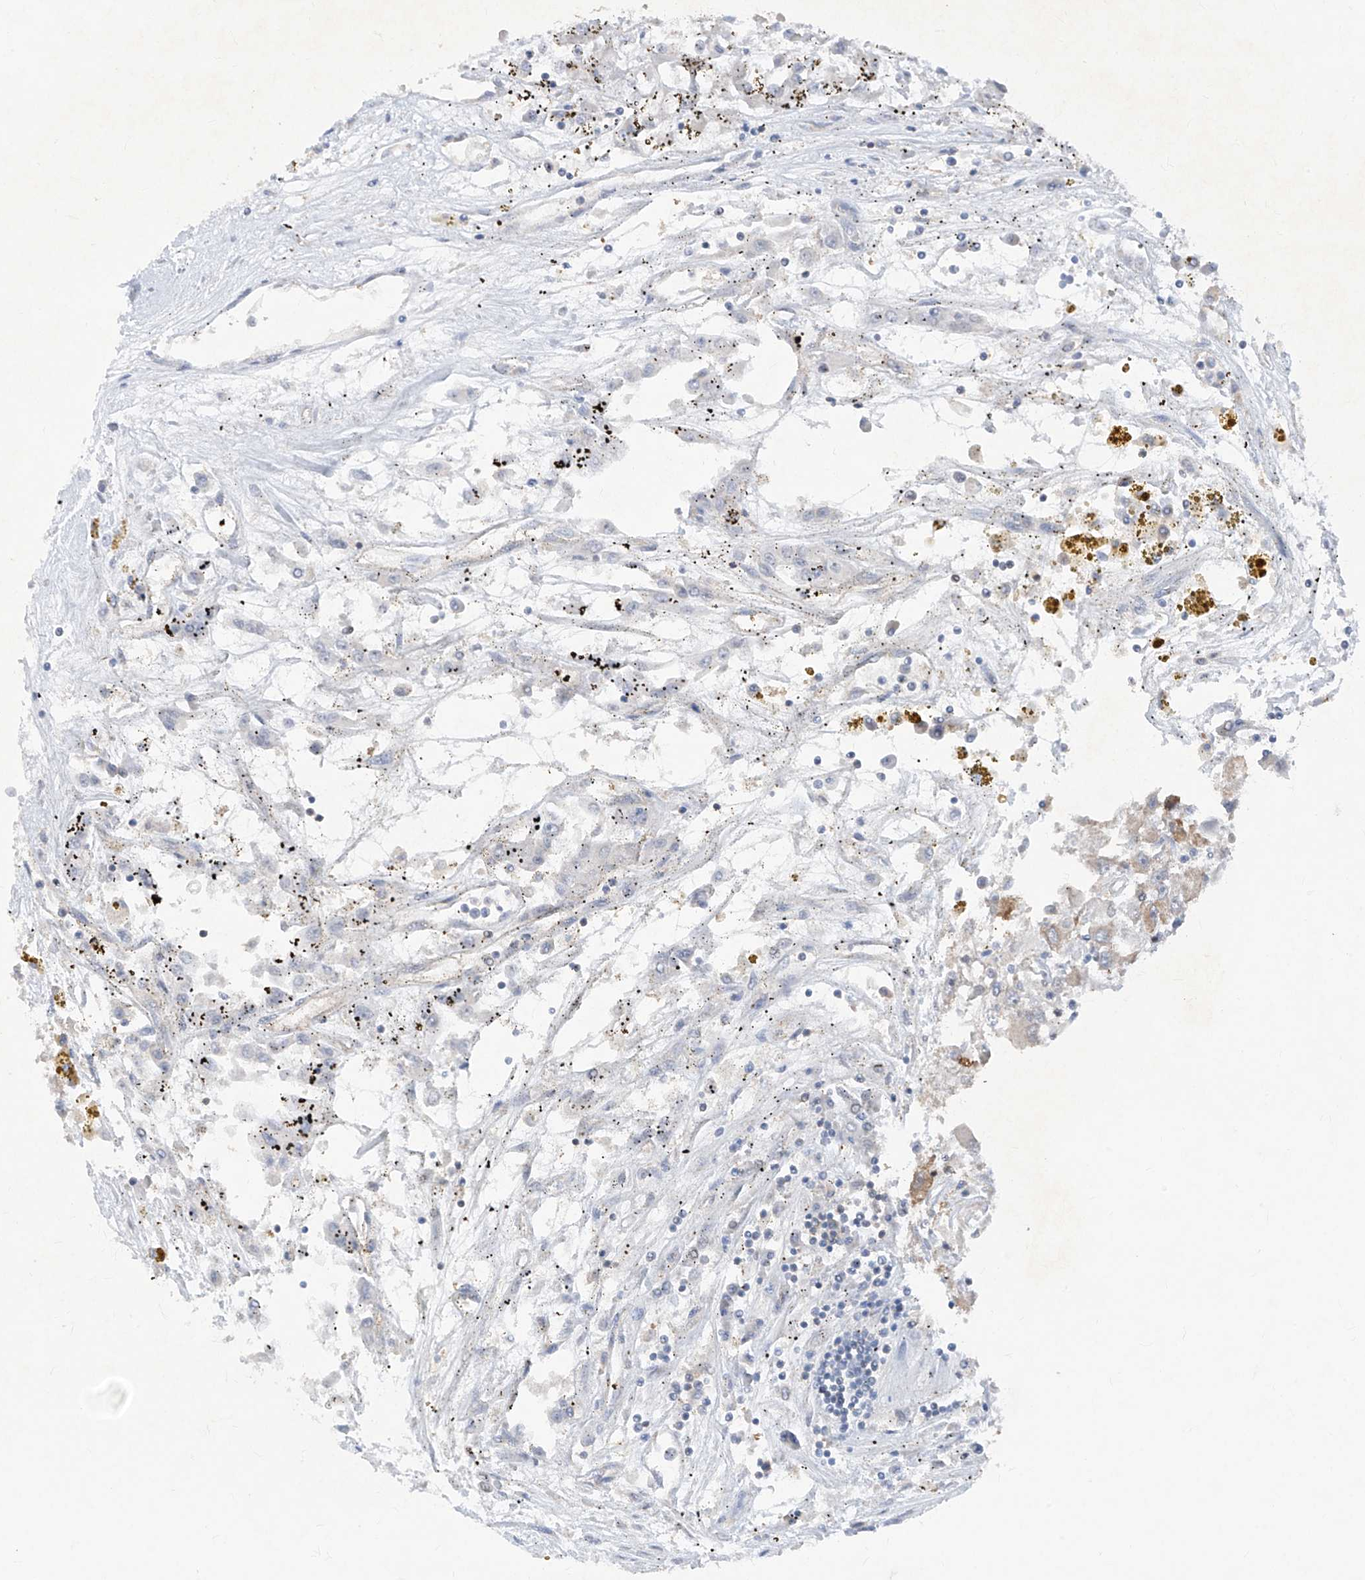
{"staining": {"intensity": "negative", "quantity": "none", "location": "none"}, "tissue": "renal cancer", "cell_type": "Tumor cells", "image_type": "cancer", "snomed": [{"axis": "morphology", "description": "Adenocarcinoma, NOS"}, {"axis": "topography", "description": "Kidney"}], "caption": "Renal cancer was stained to show a protein in brown. There is no significant positivity in tumor cells.", "gene": "ZNF358", "patient": {"sex": "female", "age": 52}}